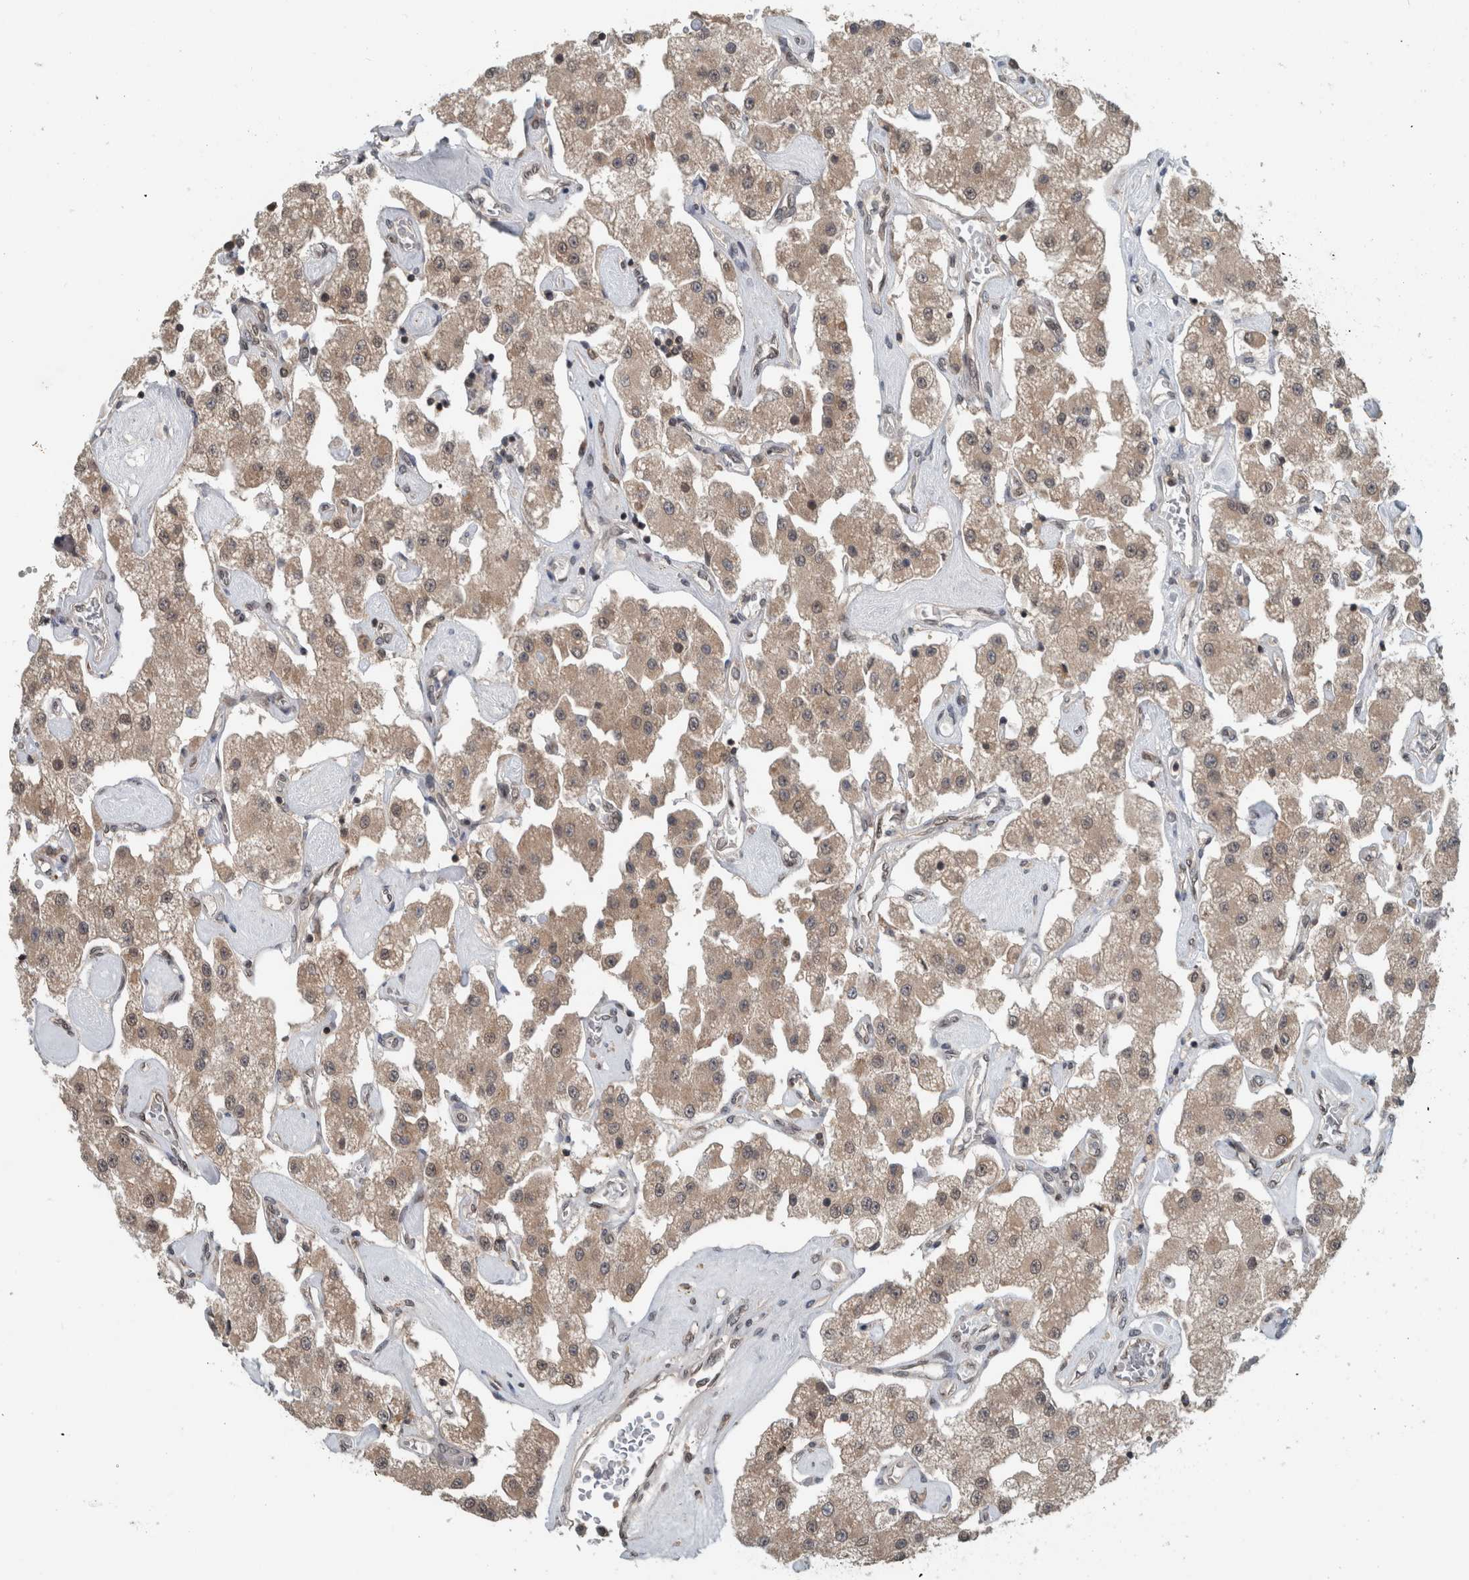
{"staining": {"intensity": "weak", "quantity": ">75%", "location": "cytoplasmic/membranous"}, "tissue": "carcinoid", "cell_type": "Tumor cells", "image_type": "cancer", "snomed": [{"axis": "morphology", "description": "Carcinoid, malignant, NOS"}, {"axis": "topography", "description": "Pancreas"}], "caption": "A high-resolution micrograph shows immunohistochemistry staining of carcinoid (malignant), which displays weak cytoplasmic/membranous positivity in approximately >75% of tumor cells.", "gene": "SPAG7", "patient": {"sex": "male", "age": 41}}